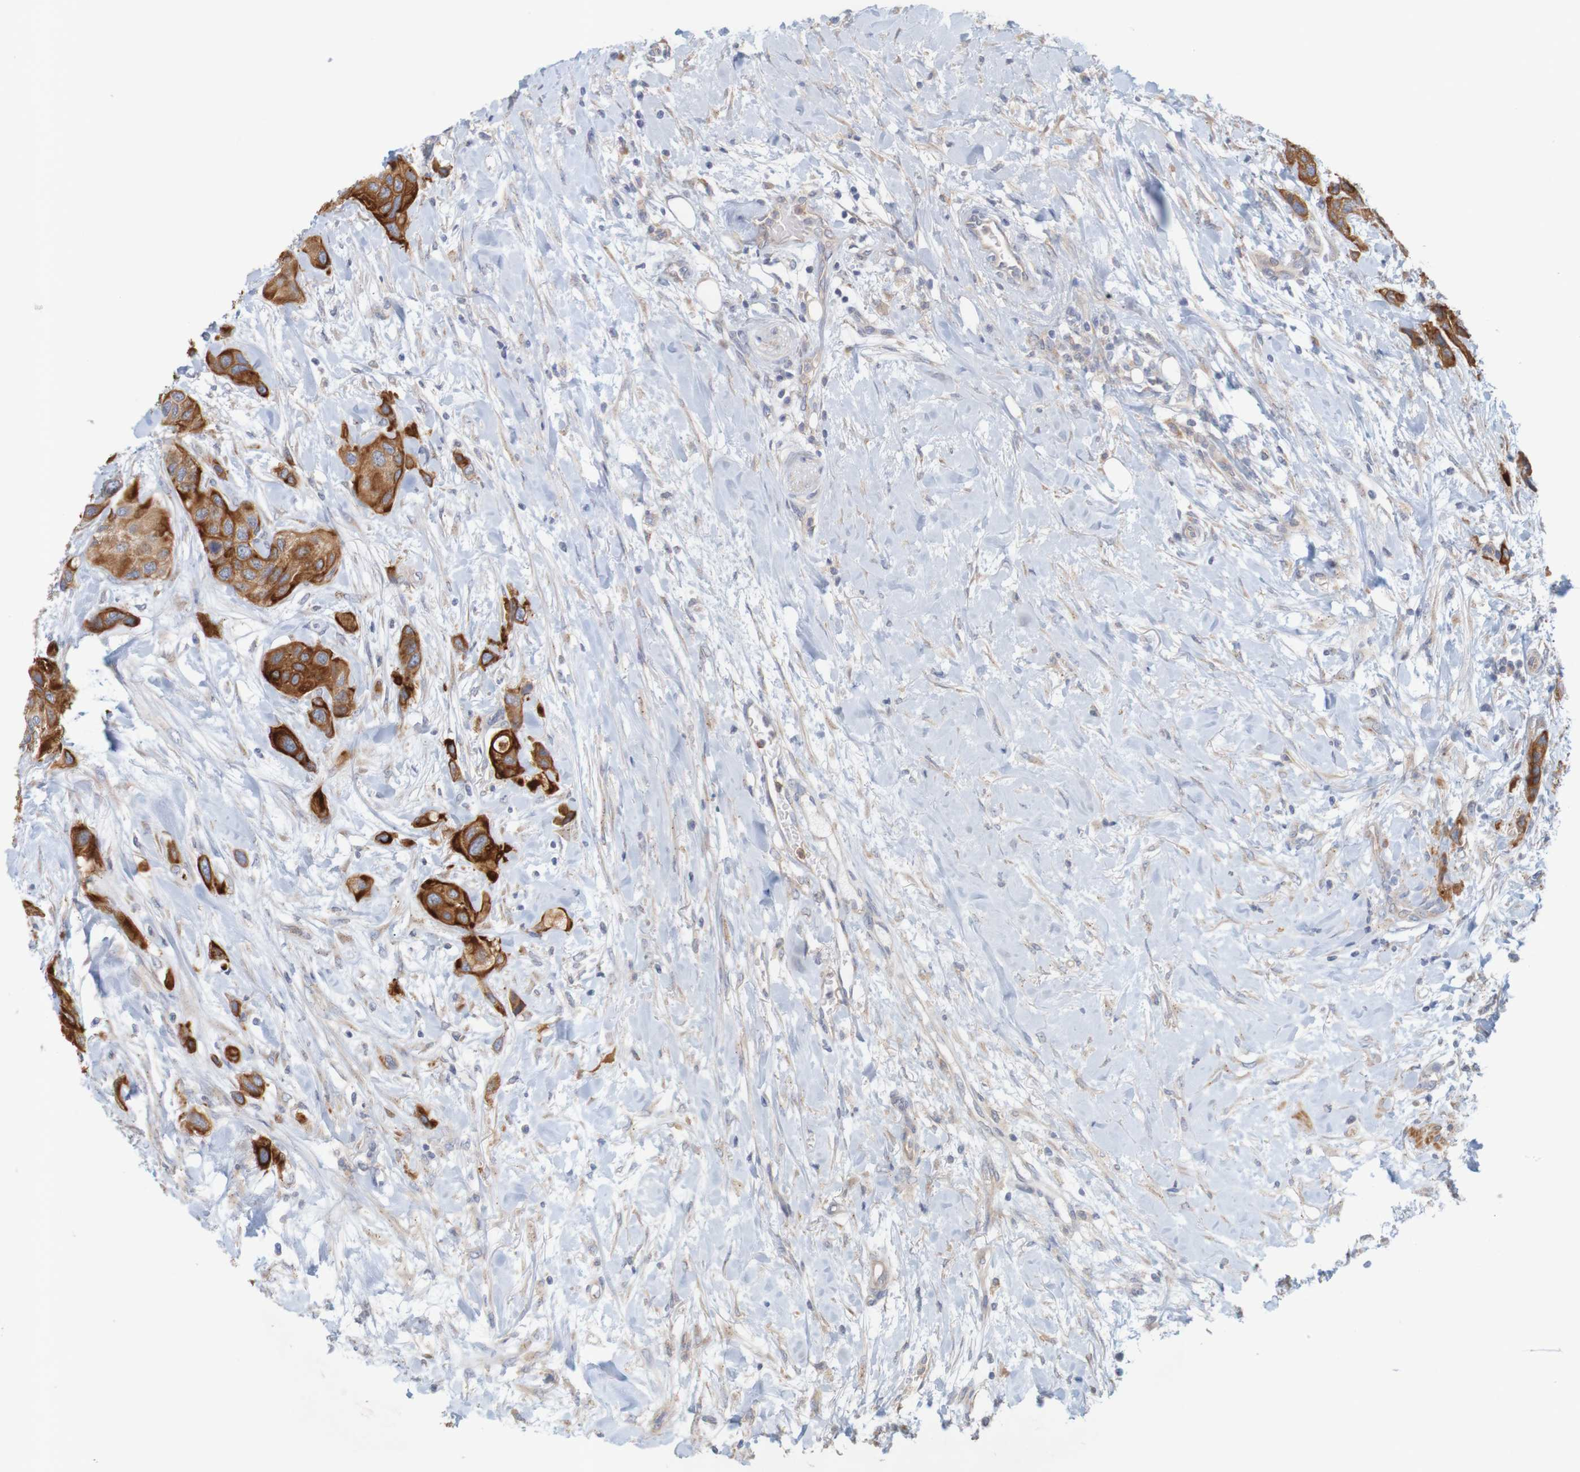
{"staining": {"intensity": "moderate", "quantity": ">75%", "location": "cytoplasmic/membranous"}, "tissue": "urothelial cancer", "cell_type": "Tumor cells", "image_type": "cancer", "snomed": [{"axis": "morphology", "description": "Urothelial carcinoma, High grade"}, {"axis": "topography", "description": "Urinary bladder"}], "caption": "Human urothelial carcinoma (high-grade) stained for a protein (brown) displays moderate cytoplasmic/membranous positive positivity in approximately >75% of tumor cells.", "gene": "KRT23", "patient": {"sex": "female", "age": 56}}